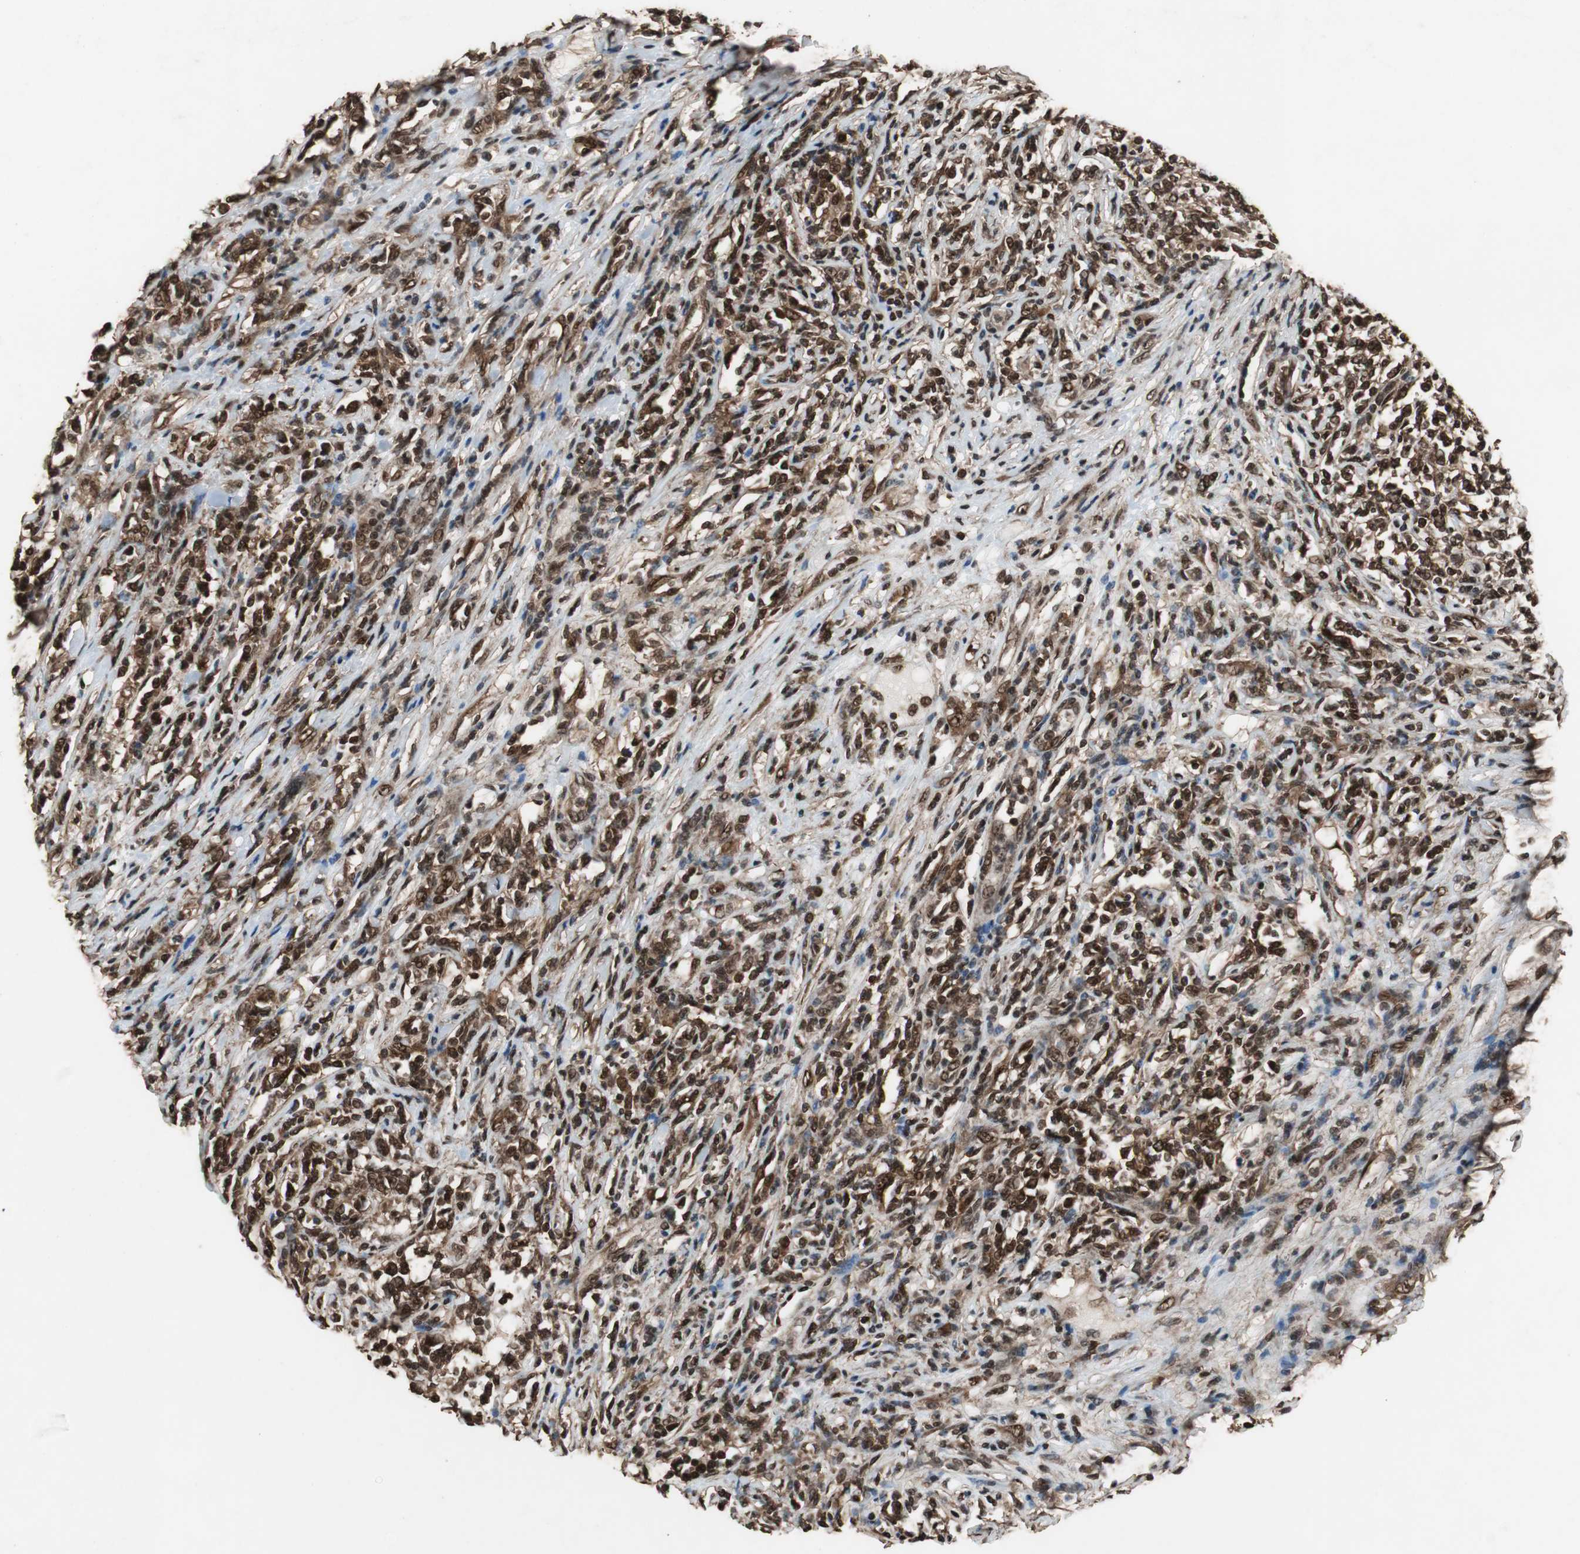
{"staining": {"intensity": "strong", "quantity": ">75%", "location": "cytoplasmic/membranous,nuclear"}, "tissue": "lymphoma", "cell_type": "Tumor cells", "image_type": "cancer", "snomed": [{"axis": "morphology", "description": "Malignant lymphoma, non-Hodgkin's type, High grade"}, {"axis": "topography", "description": "Lymph node"}], "caption": "An immunohistochemistry (IHC) photomicrograph of tumor tissue is shown. Protein staining in brown highlights strong cytoplasmic/membranous and nuclear positivity in high-grade malignant lymphoma, non-Hodgkin's type within tumor cells.", "gene": "ZNF18", "patient": {"sex": "female", "age": 84}}